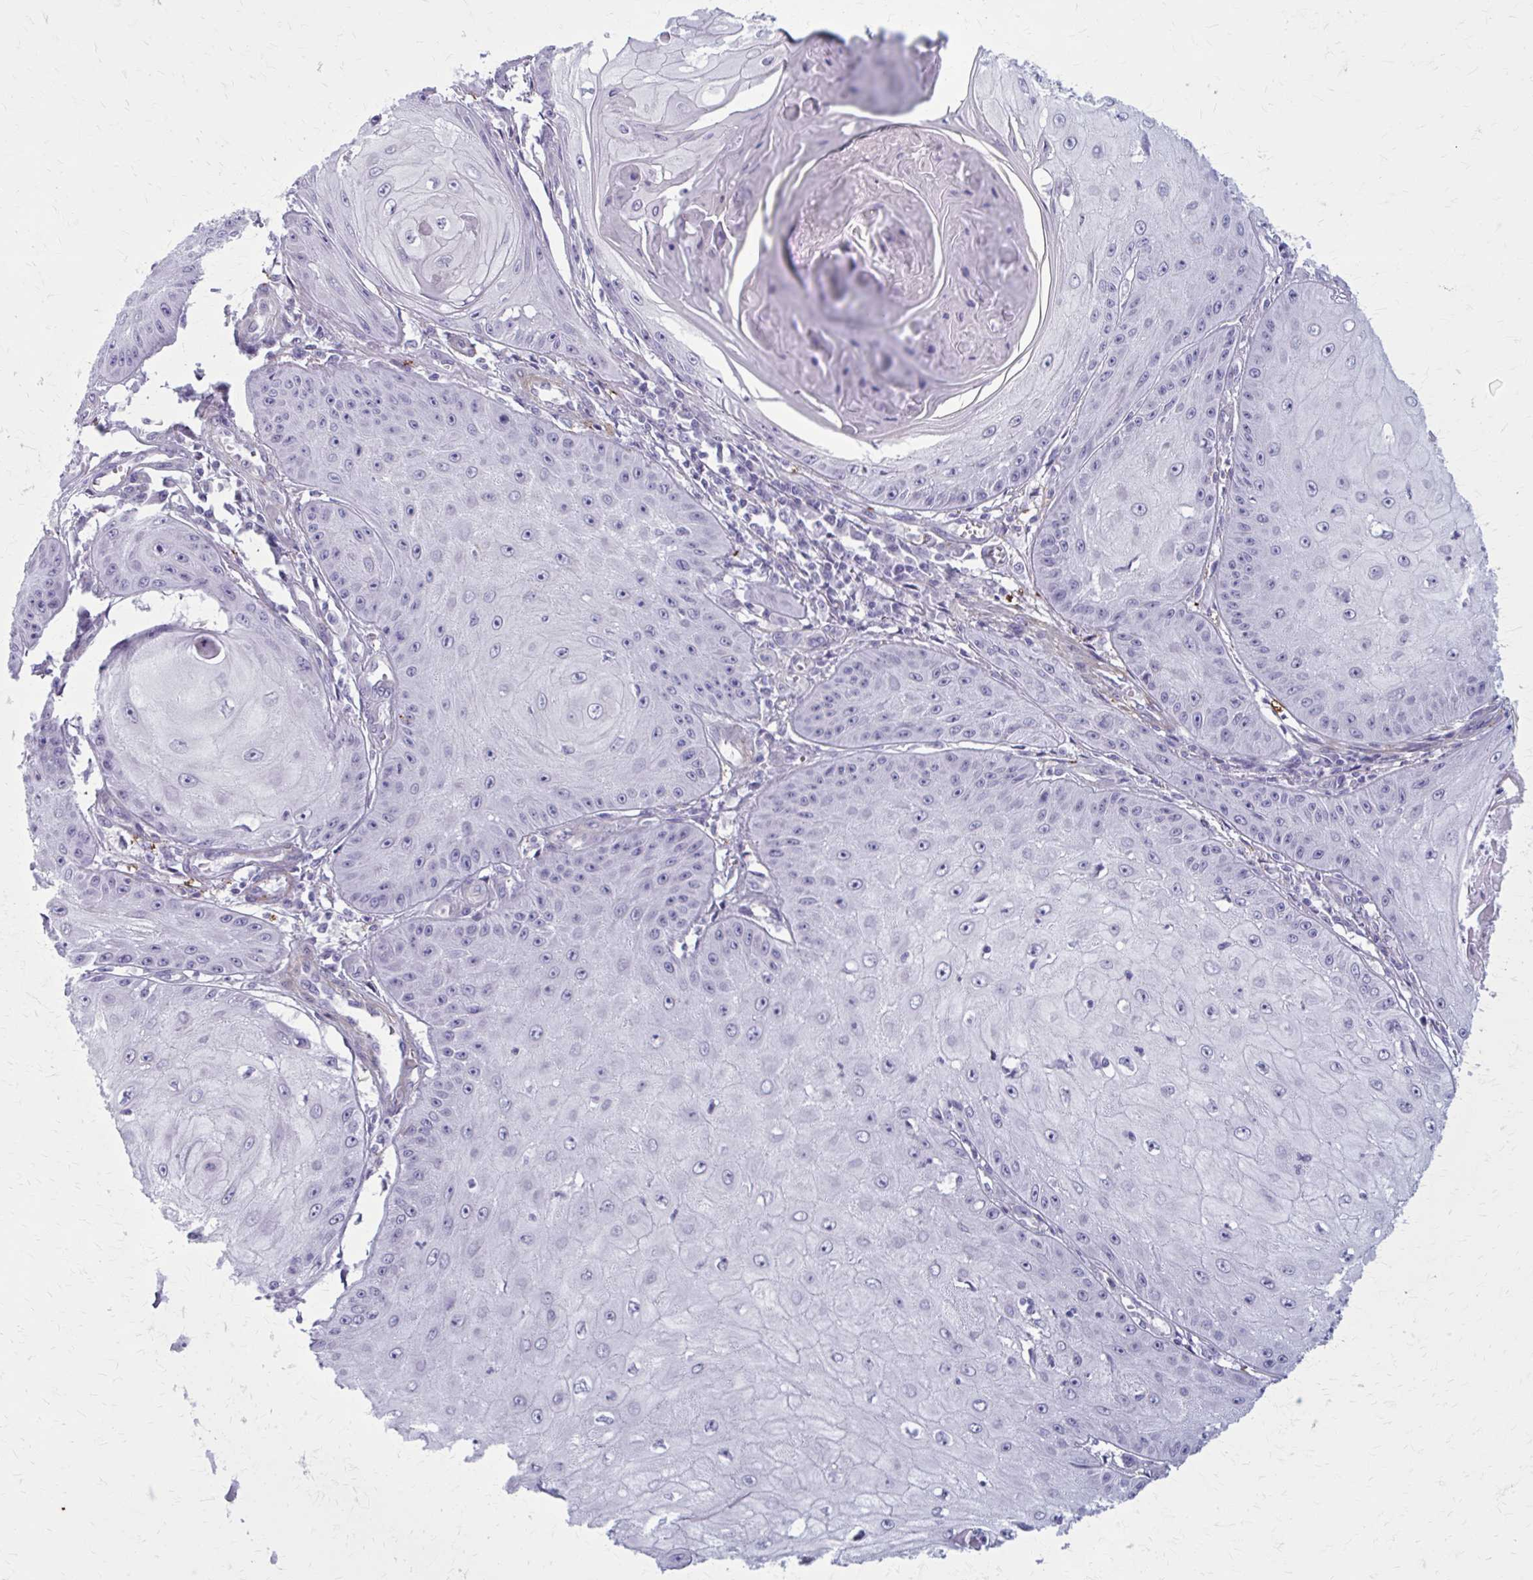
{"staining": {"intensity": "negative", "quantity": "none", "location": "none"}, "tissue": "skin cancer", "cell_type": "Tumor cells", "image_type": "cancer", "snomed": [{"axis": "morphology", "description": "Squamous cell carcinoma, NOS"}, {"axis": "topography", "description": "Skin"}], "caption": "This is an IHC micrograph of human skin squamous cell carcinoma. There is no expression in tumor cells.", "gene": "AKAP12", "patient": {"sex": "male", "age": 70}}